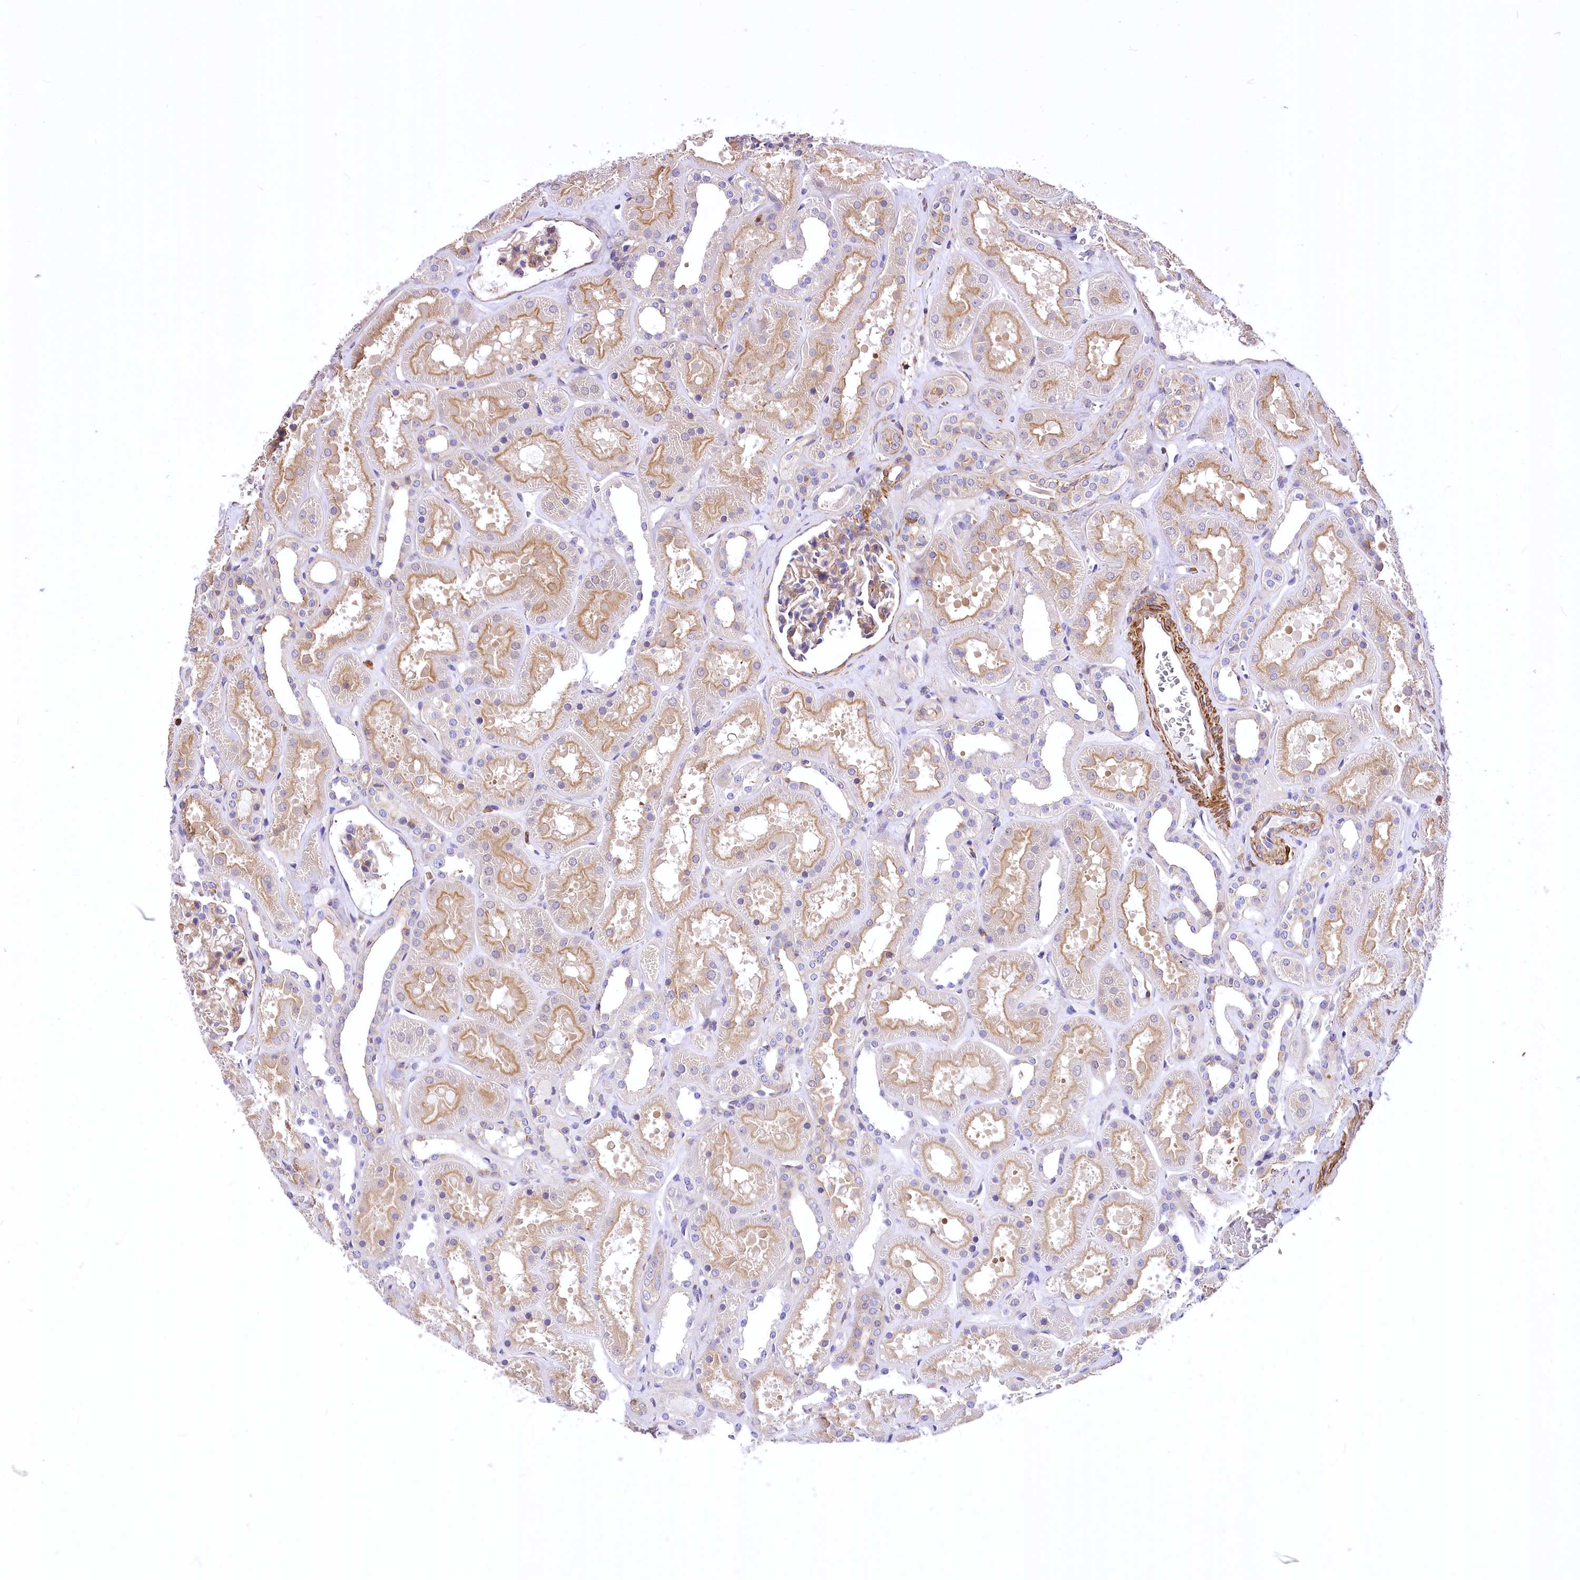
{"staining": {"intensity": "weak", "quantity": "25%-75%", "location": "cytoplasmic/membranous"}, "tissue": "kidney", "cell_type": "Cells in glomeruli", "image_type": "normal", "snomed": [{"axis": "morphology", "description": "Normal tissue, NOS"}, {"axis": "topography", "description": "Kidney"}], "caption": "Protein staining of normal kidney reveals weak cytoplasmic/membranous staining in approximately 25%-75% of cells in glomeruli. (Brightfield microscopy of DAB IHC at high magnification).", "gene": "DPP3", "patient": {"sex": "female", "age": 41}}